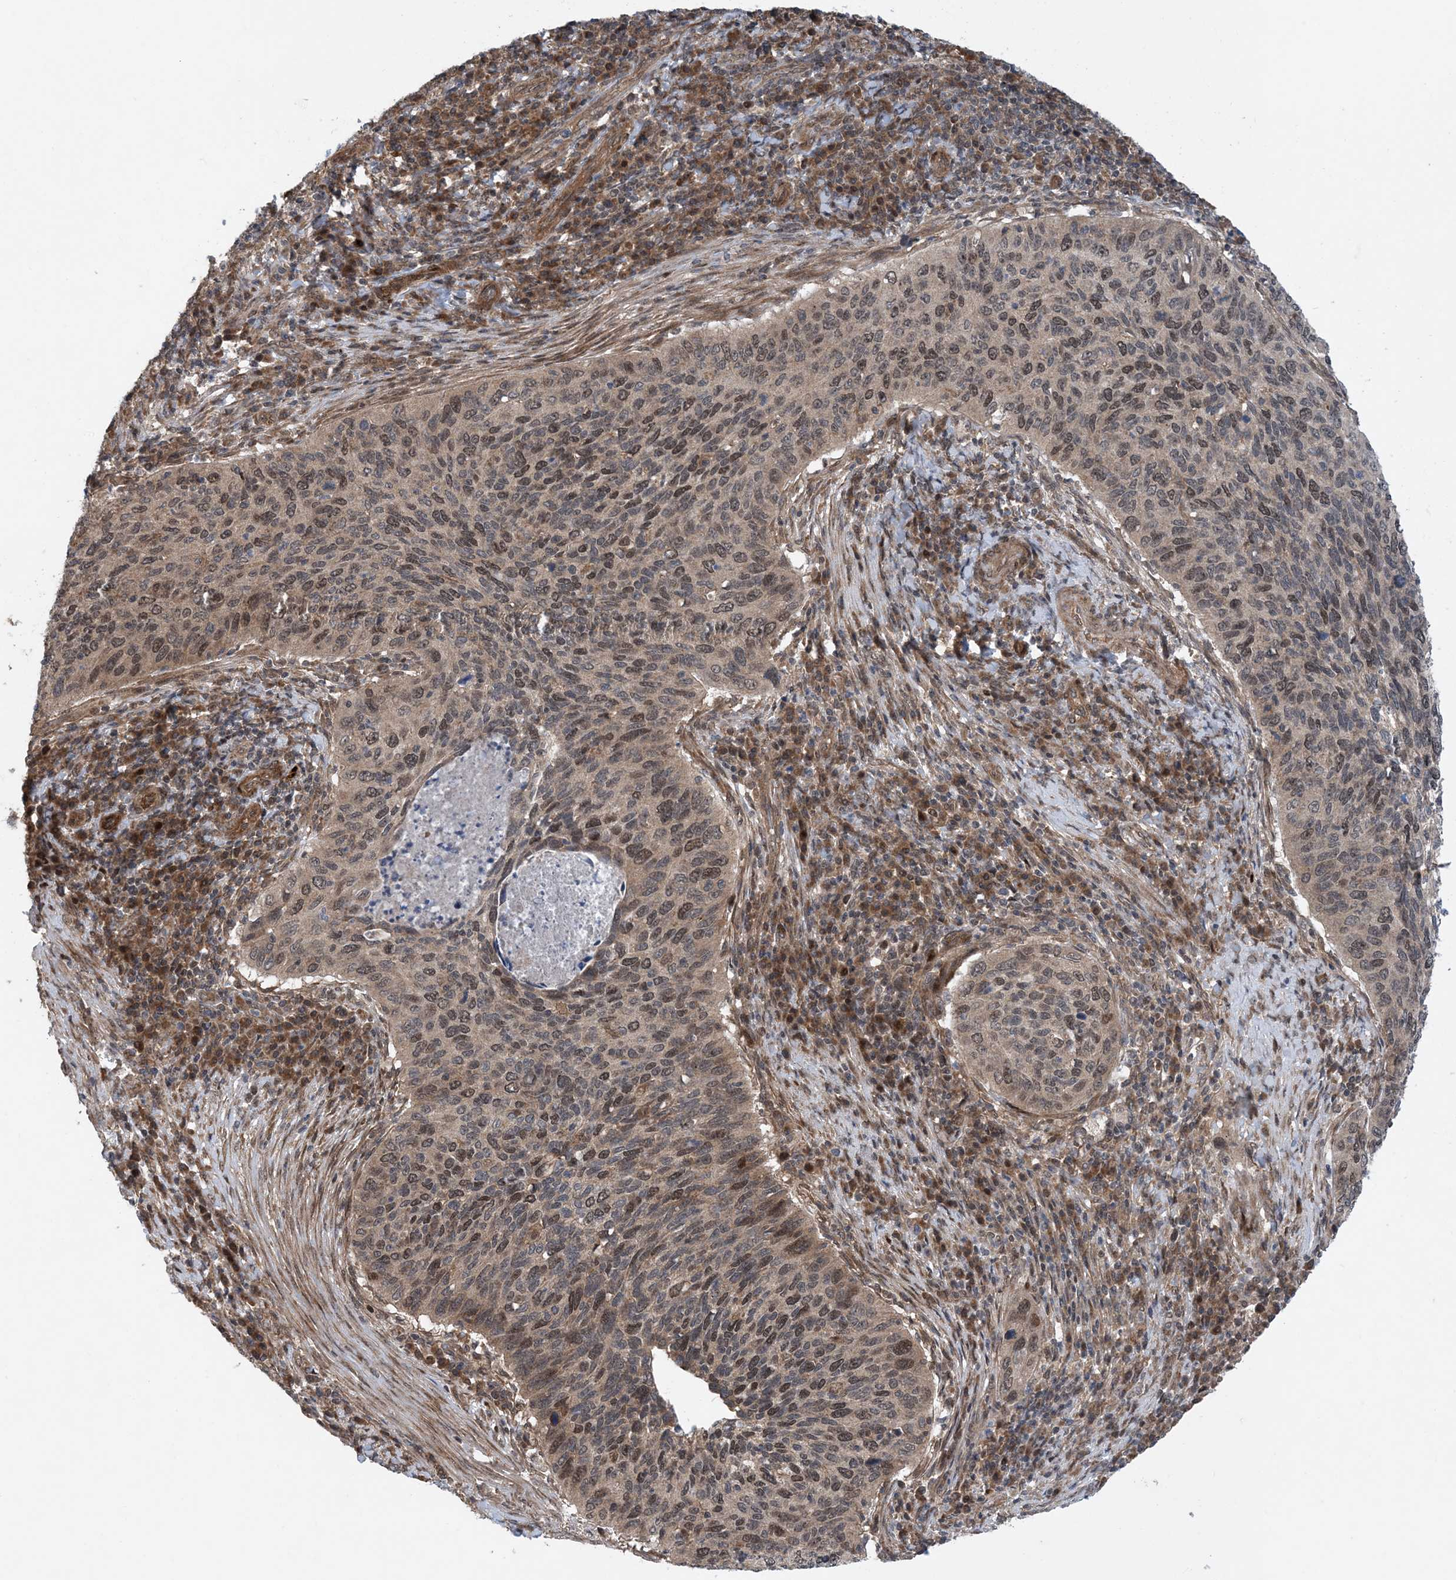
{"staining": {"intensity": "weak", "quantity": ">75%", "location": "cytoplasmic/membranous,nuclear"}, "tissue": "cervical cancer", "cell_type": "Tumor cells", "image_type": "cancer", "snomed": [{"axis": "morphology", "description": "Squamous cell carcinoma, NOS"}, {"axis": "topography", "description": "Cervix"}], "caption": "This is an image of immunohistochemistry (IHC) staining of cervical cancer, which shows weak expression in the cytoplasmic/membranous and nuclear of tumor cells.", "gene": "HEMK1", "patient": {"sex": "female", "age": 38}}